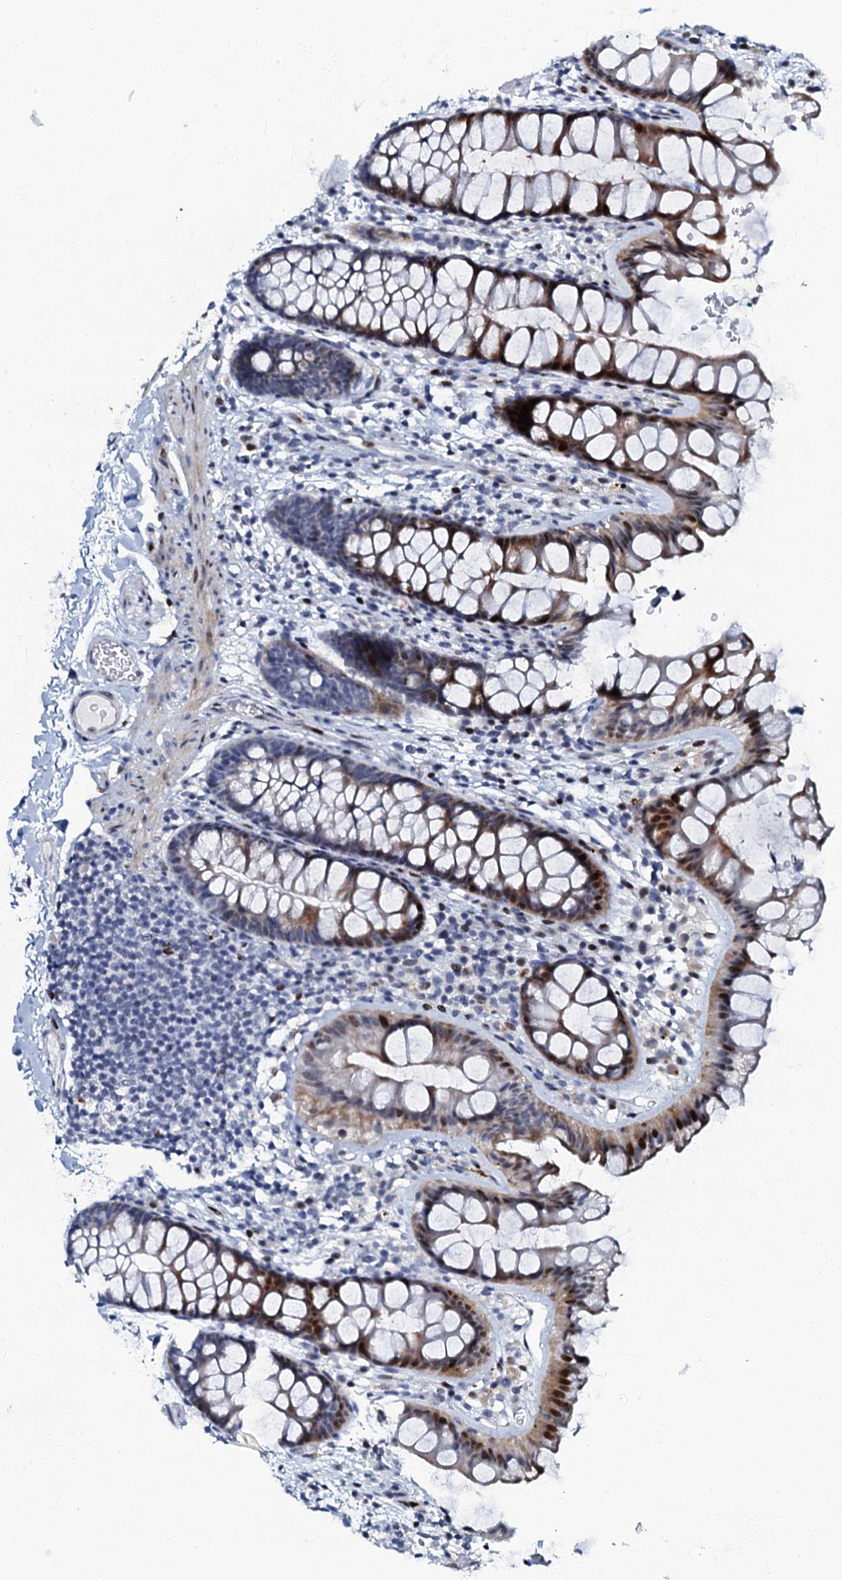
{"staining": {"intensity": "negative", "quantity": "none", "location": "none"}, "tissue": "colon", "cell_type": "Endothelial cells", "image_type": "normal", "snomed": [{"axis": "morphology", "description": "Normal tissue, NOS"}, {"axis": "topography", "description": "Colon"}], "caption": "Immunohistochemistry image of unremarkable colon: human colon stained with DAB reveals no significant protein positivity in endothelial cells. (Stains: DAB (3,3'-diaminobenzidine) immunohistochemistry (IHC) with hematoxylin counter stain, Microscopy: brightfield microscopy at high magnification).", "gene": "MFSD5", "patient": {"sex": "female", "age": 62}}